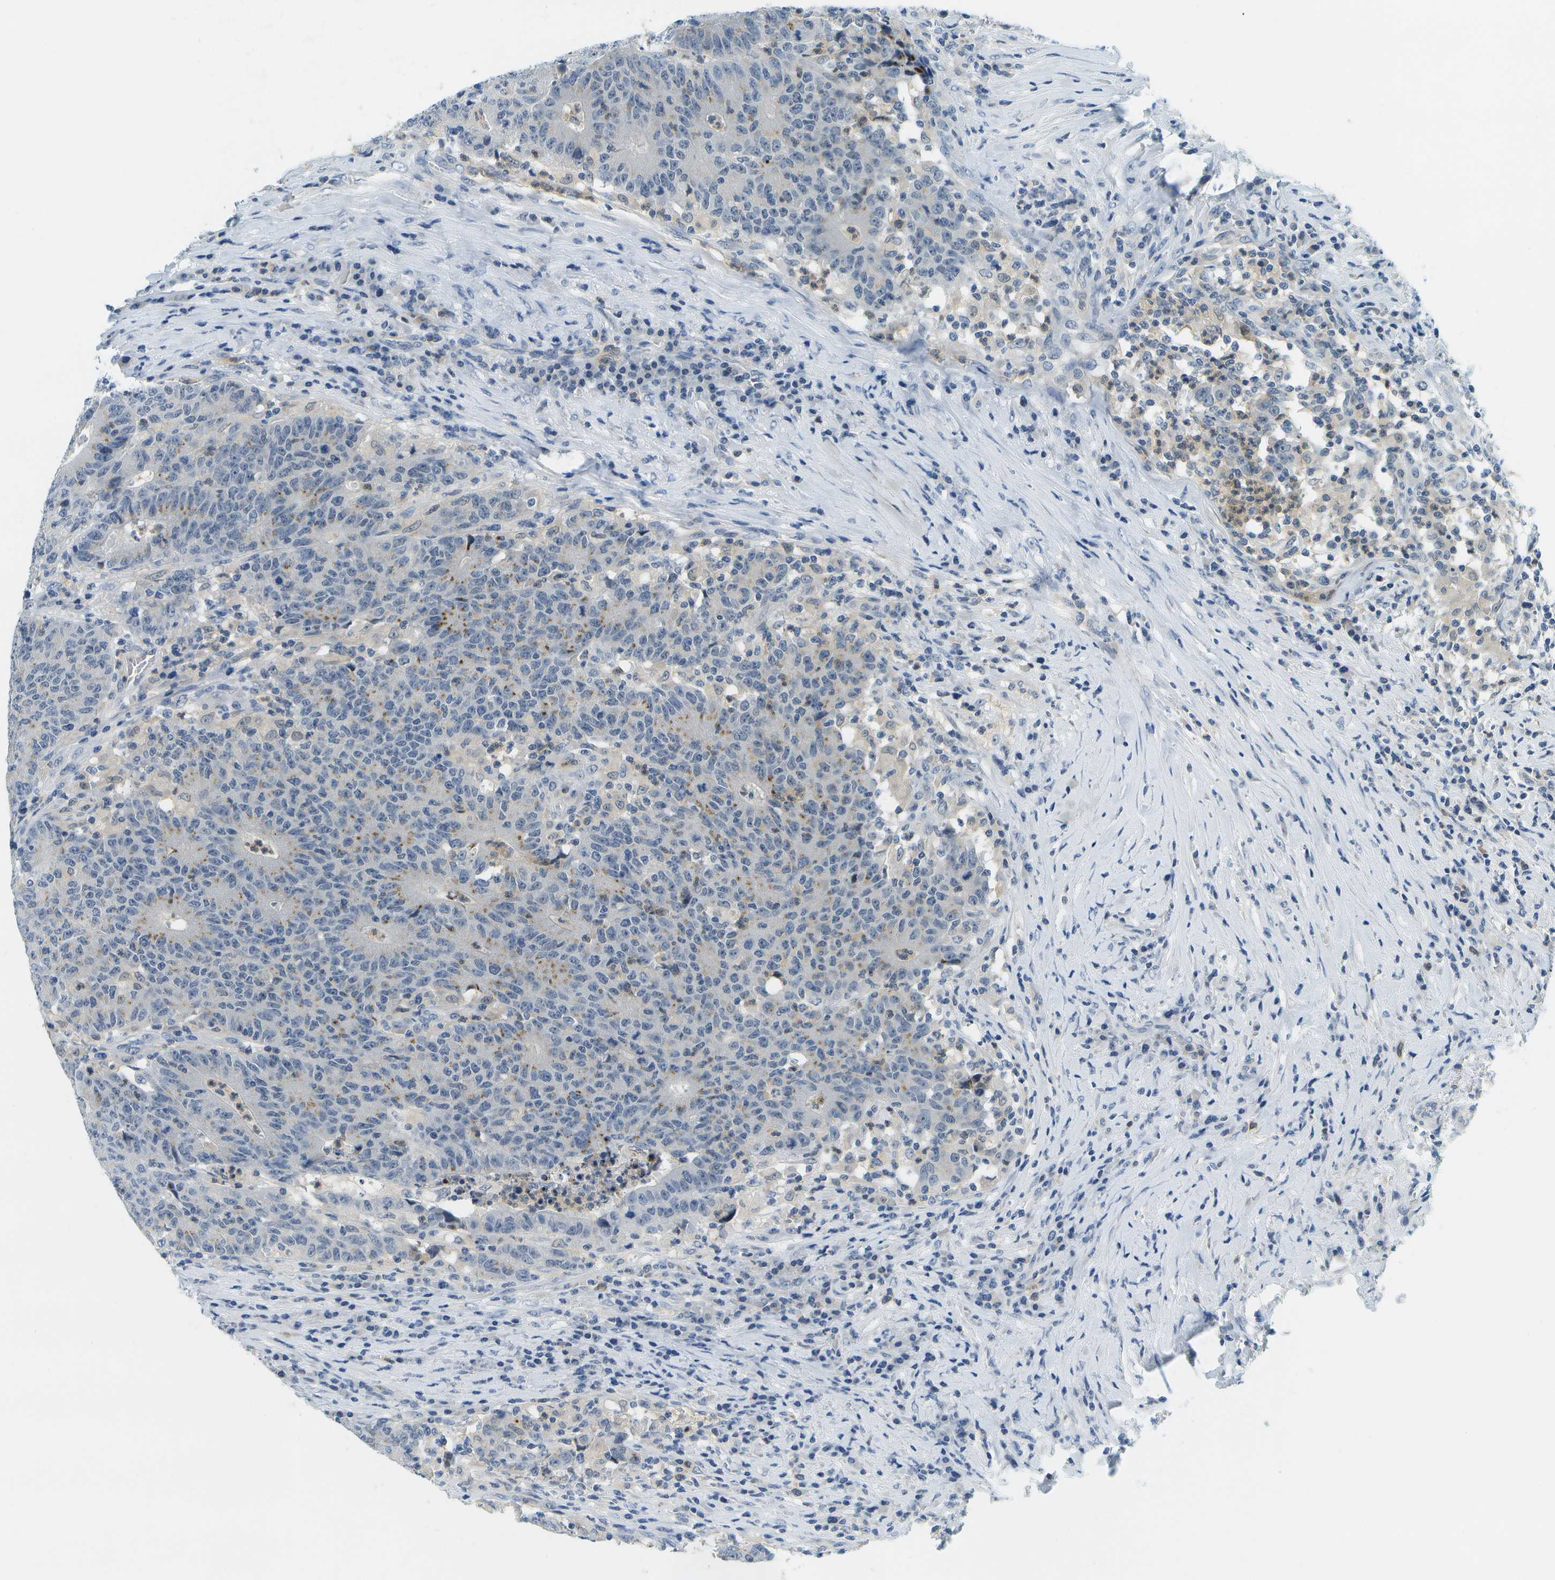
{"staining": {"intensity": "moderate", "quantity": "<25%", "location": "cytoplasmic/membranous"}, "tissue": "colorectal cancer", "cell_type": "Tumor cells", "image_type": "cancer", "snomed": [{"axis": "morphology", "description": "Normal tissue, NOS"}, {"axis": "morphology", "description": "Adenocarcinoma, NOS"}, {"axis": "topography", "description": "Colon"}], "caption": "IHC image of human colorectal cancer stained for a protein (brown), which reveals low levels of moderate cytoplasmic/membranous positivity in about <25% of tumor cells.", "gene": "RASGRP2", "patient": {"sex": "female", "age": 75}}